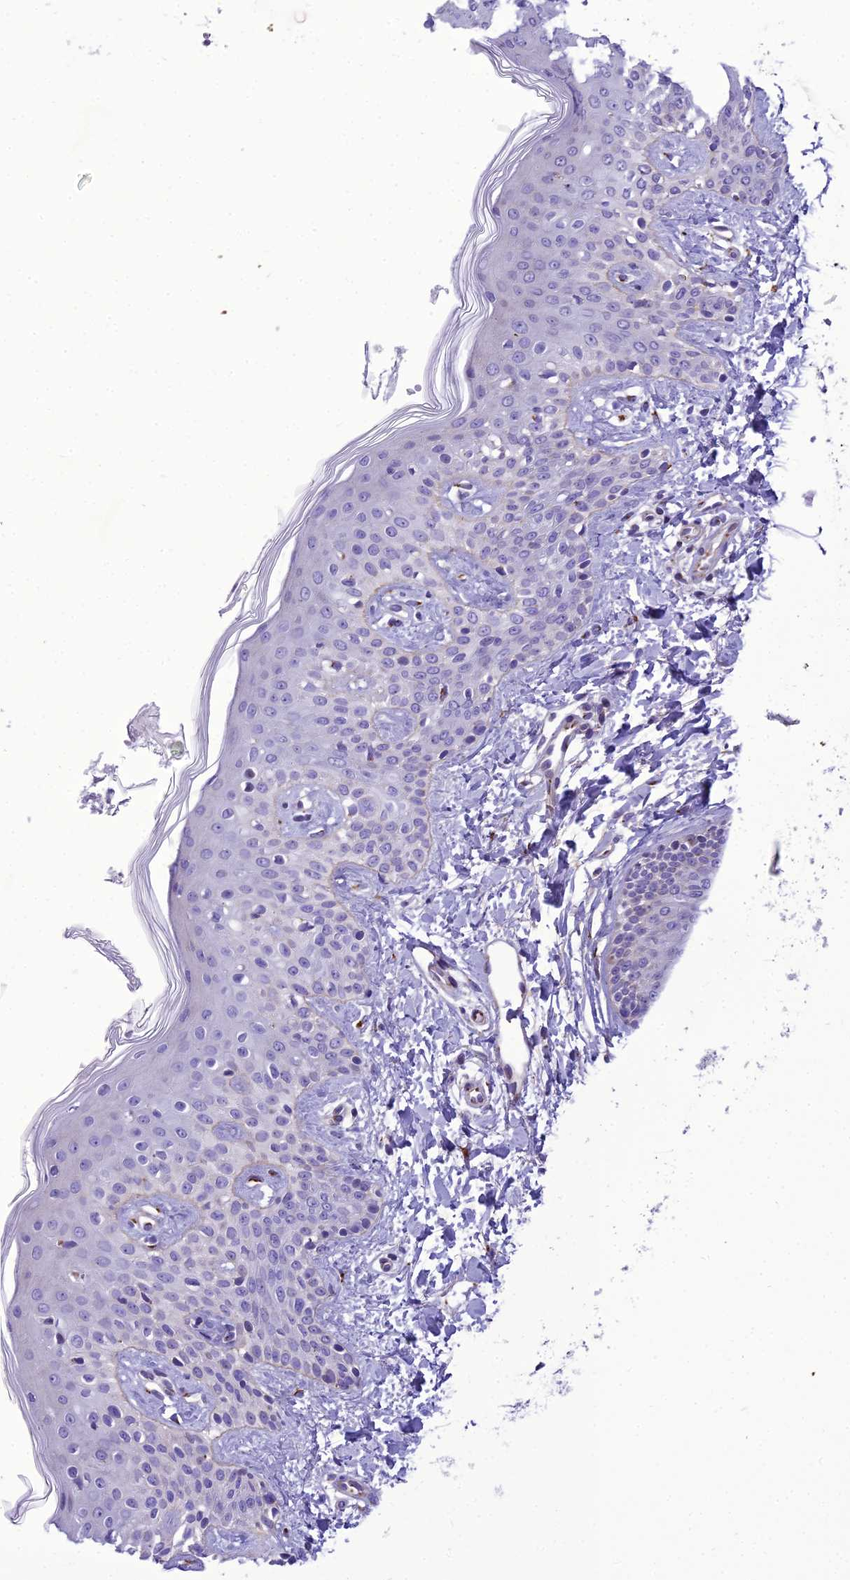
{"staining": {"intensity": "negative", "quantity": "none", "location": "none"}, "tissue": "skin", "cell_type": "Fibroblasts", "image_type": "normal", "snomed": [{"axis": "morphology", "description": "Normal tissue, NOS"}, {"axis": "topography", "description": "Skin"}], "caption": "Immunohistochemical staining of normal human skin demonstrates no significant staining in fibroblasts. Brightfield microscopy of immunohistochemistry (IHC) stained with DAB (brown) and hematoxylin (blue), captured at high magnification.", "gene": "GOLM2", "patient": {"sex": "male", "age": 16}}